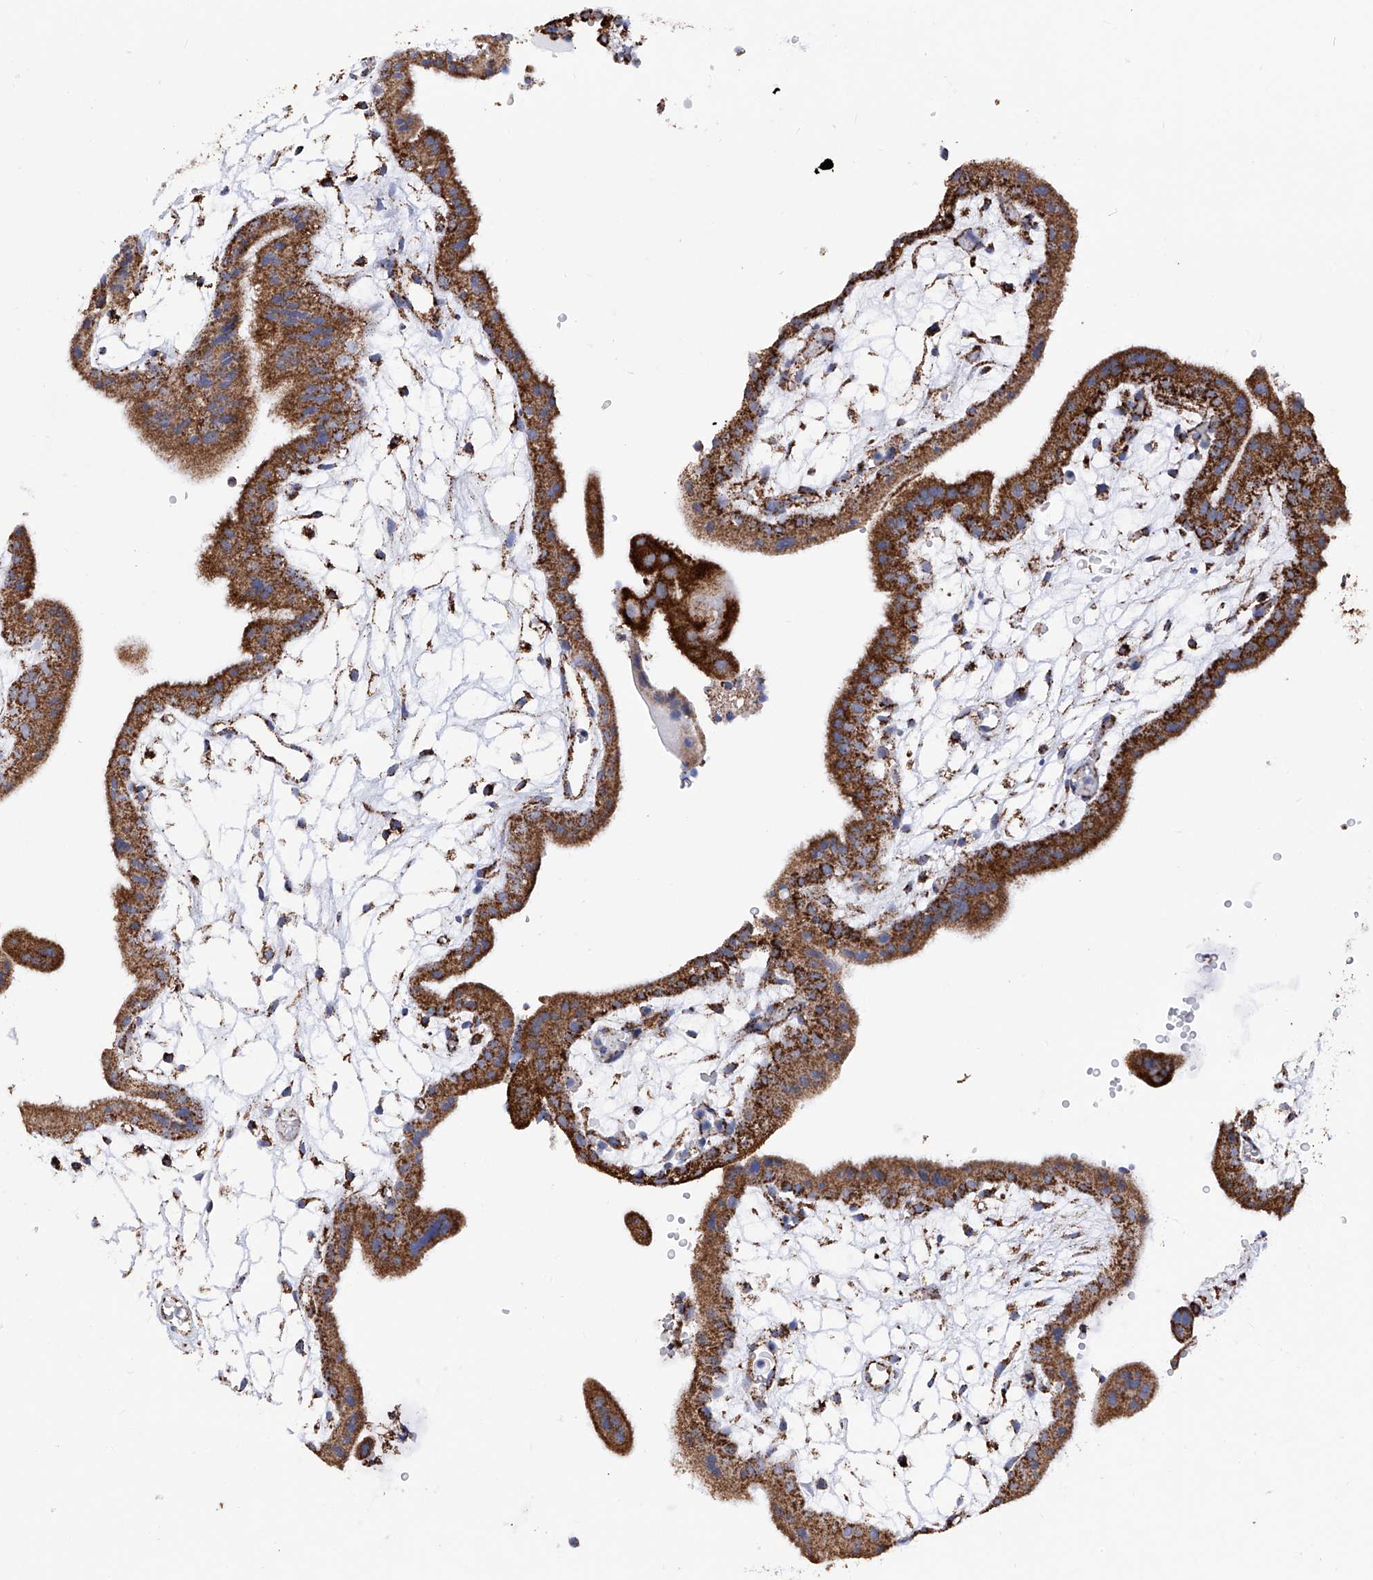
{"staining": {"intensity": "strong", "quantity": ">75%", "location": "cytoplasmic/membranous"}, "tissue": "placenta", "cell_type": "Decidual cells", "image_type": "normal", "snomed": [{"axis": "morphology", "description": "Normal tissue, NOS"}, {"axis": "topography", "description": "Placenta"}], "caption": "Protein staining exhibits strong cytoplasmic/membranous expression in about >75% of decidual cells in normal placenta.", "gene": "ATP5PF", "patient": {"sex": "female", "age": 18}}